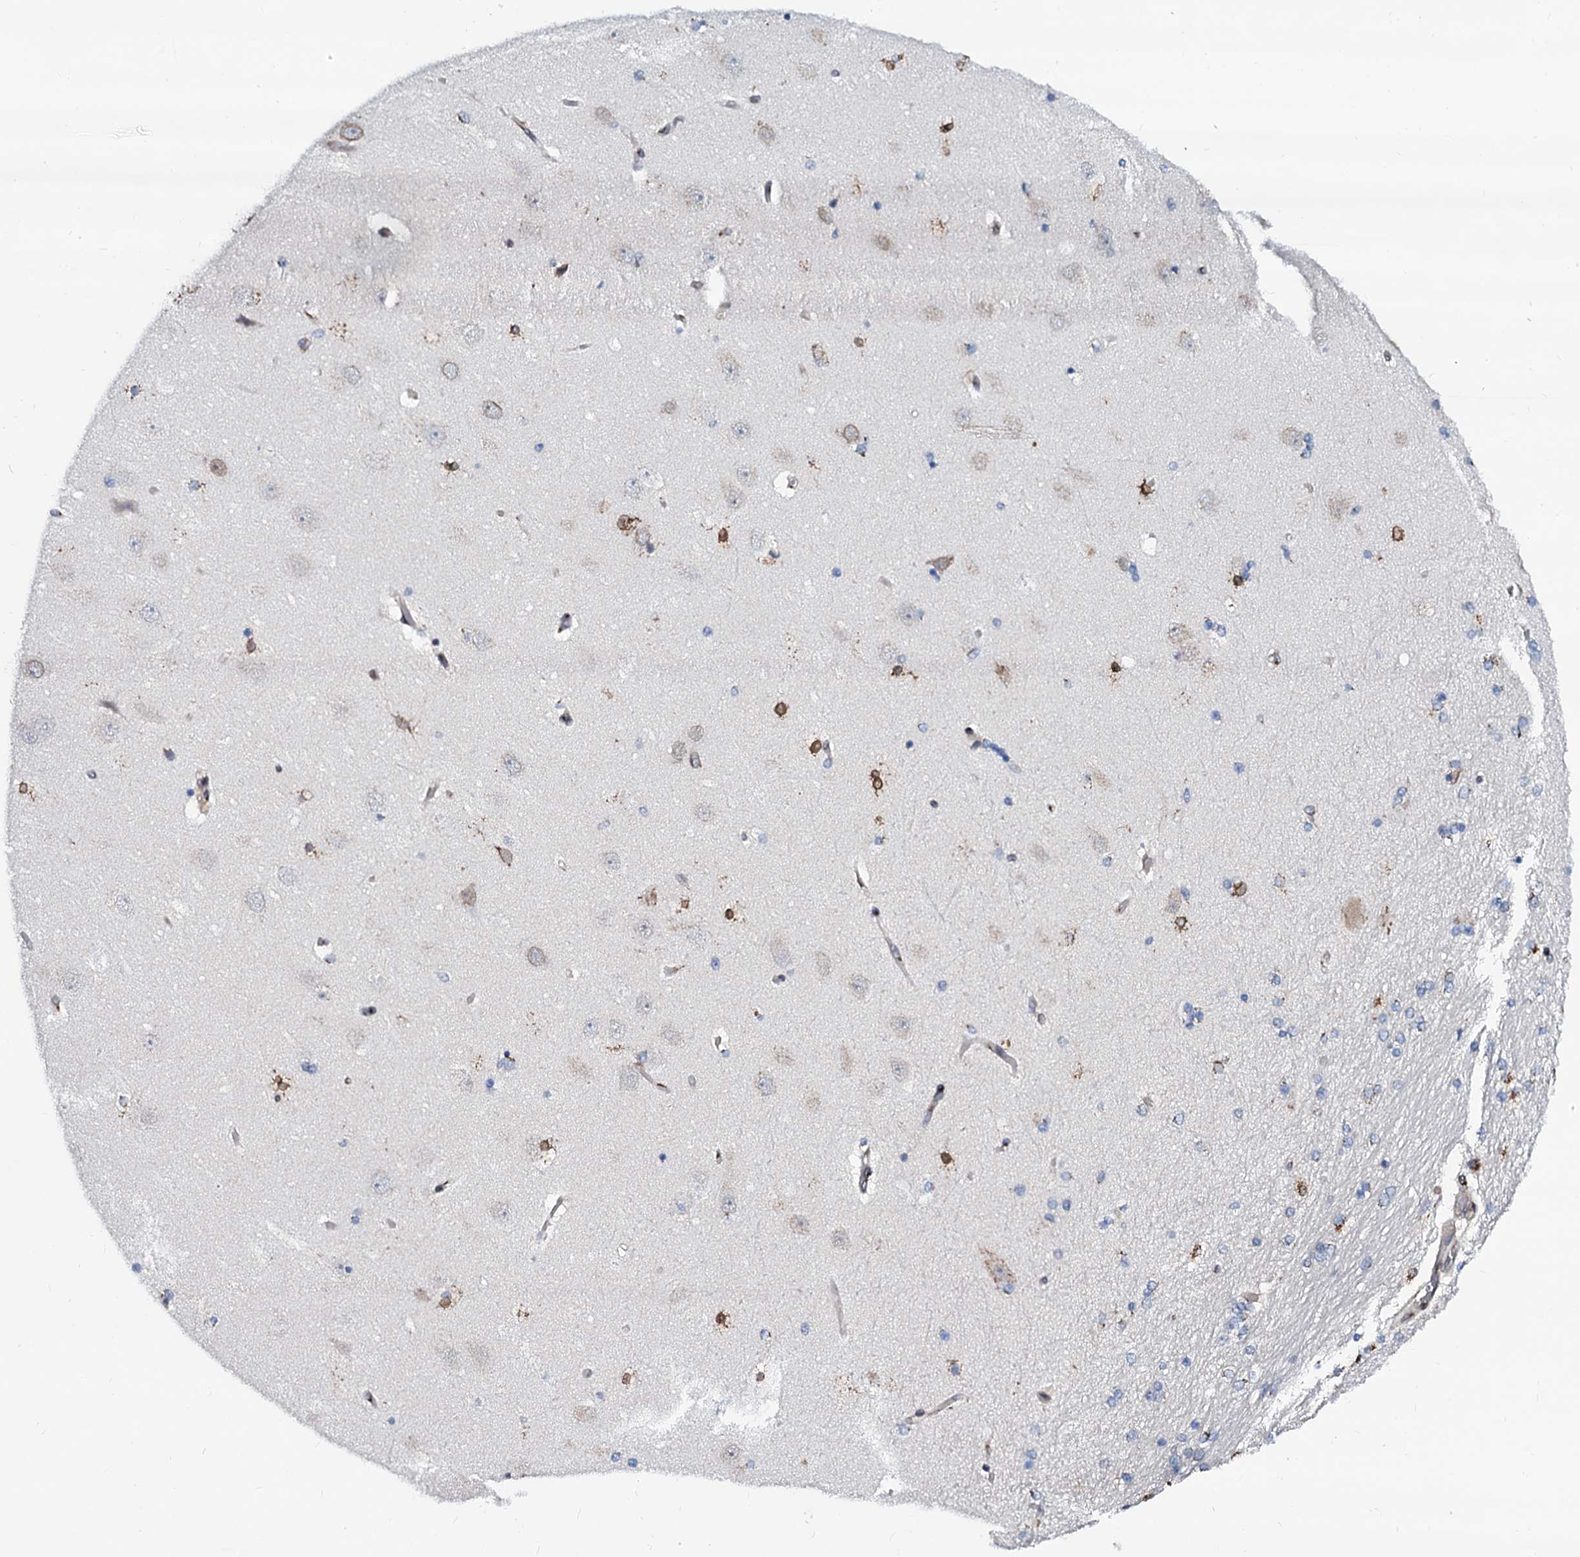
{"staining": {"intensity": "moderate", "quantity": "<25%", "location": "cytoplasmic/membranous"}, "tissue": "hippocampus", "cell_type": "Glial cells", "image_type": "normal", "snomed": [{"axis": "morphology", "description": "Normal tissue, NOS"}, {"axis": "topography", "description": "Hippocampus"}], "caption": "Hippocampus stained with immunohistochemistry (IHC) displays moderate cytoplasmic/membranous staining in approximately <25% of glial cells. Immunohistochemistry stains the protein in brown and the nuclei are stained blue.", "gene": "TMCO3", "patient": {"sex": "female", "age": 54}}